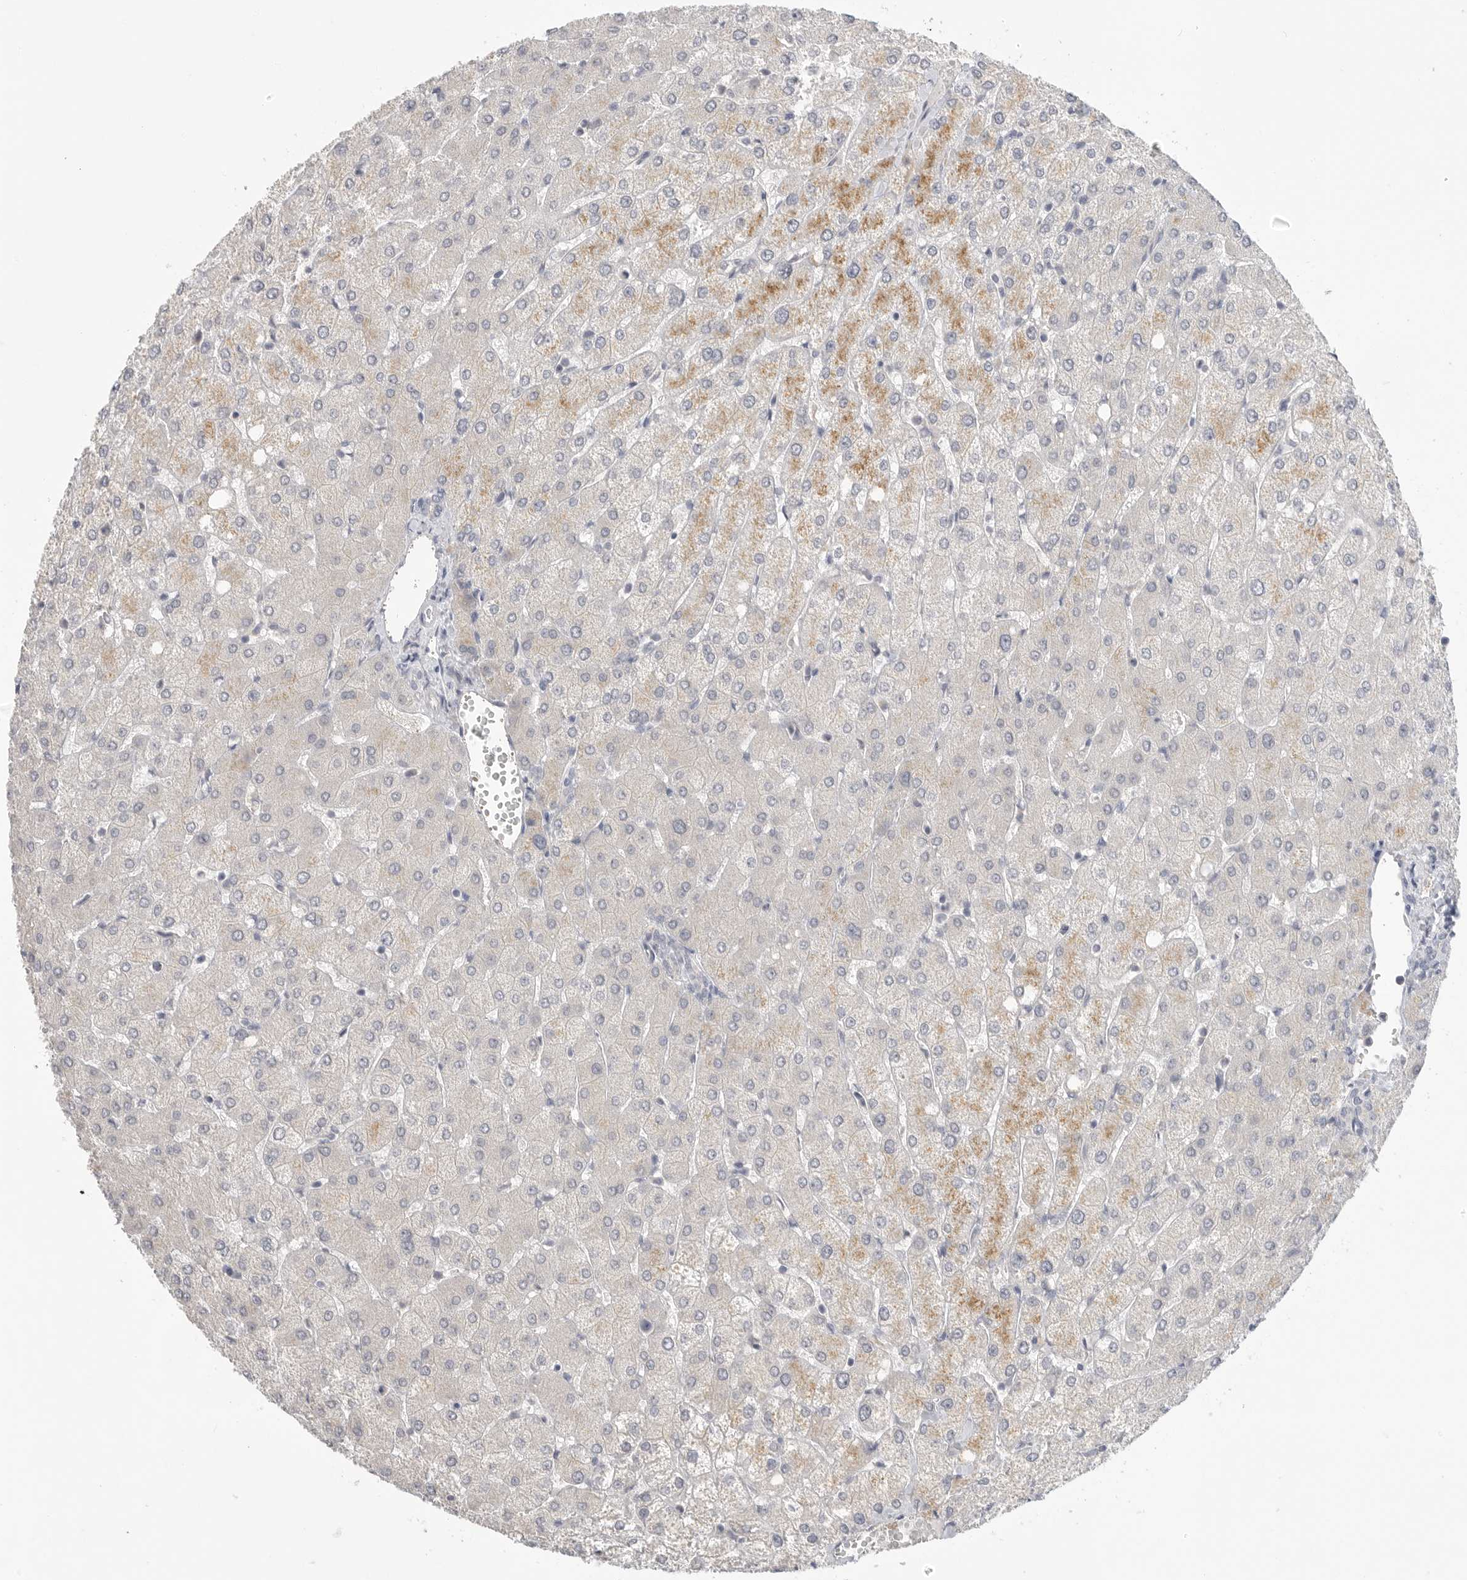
{"staining": {"intensity": "negative", "quantity": "none", "location": "none"}, "tissue": "liver", "cell_type": "Cholangiocytes", "image_type": "normal", "snomed": [{"axis": "morphology", "description": "Normal tissue, NOS"}, {"axis": "topography", "description": "Liver"}], "caption": "Human liver stained for a protein using IHC demonstrates no positivity in cholangiocytes.", "gene": "FBN2", "patient": {"sex": "female", "age": 54}}